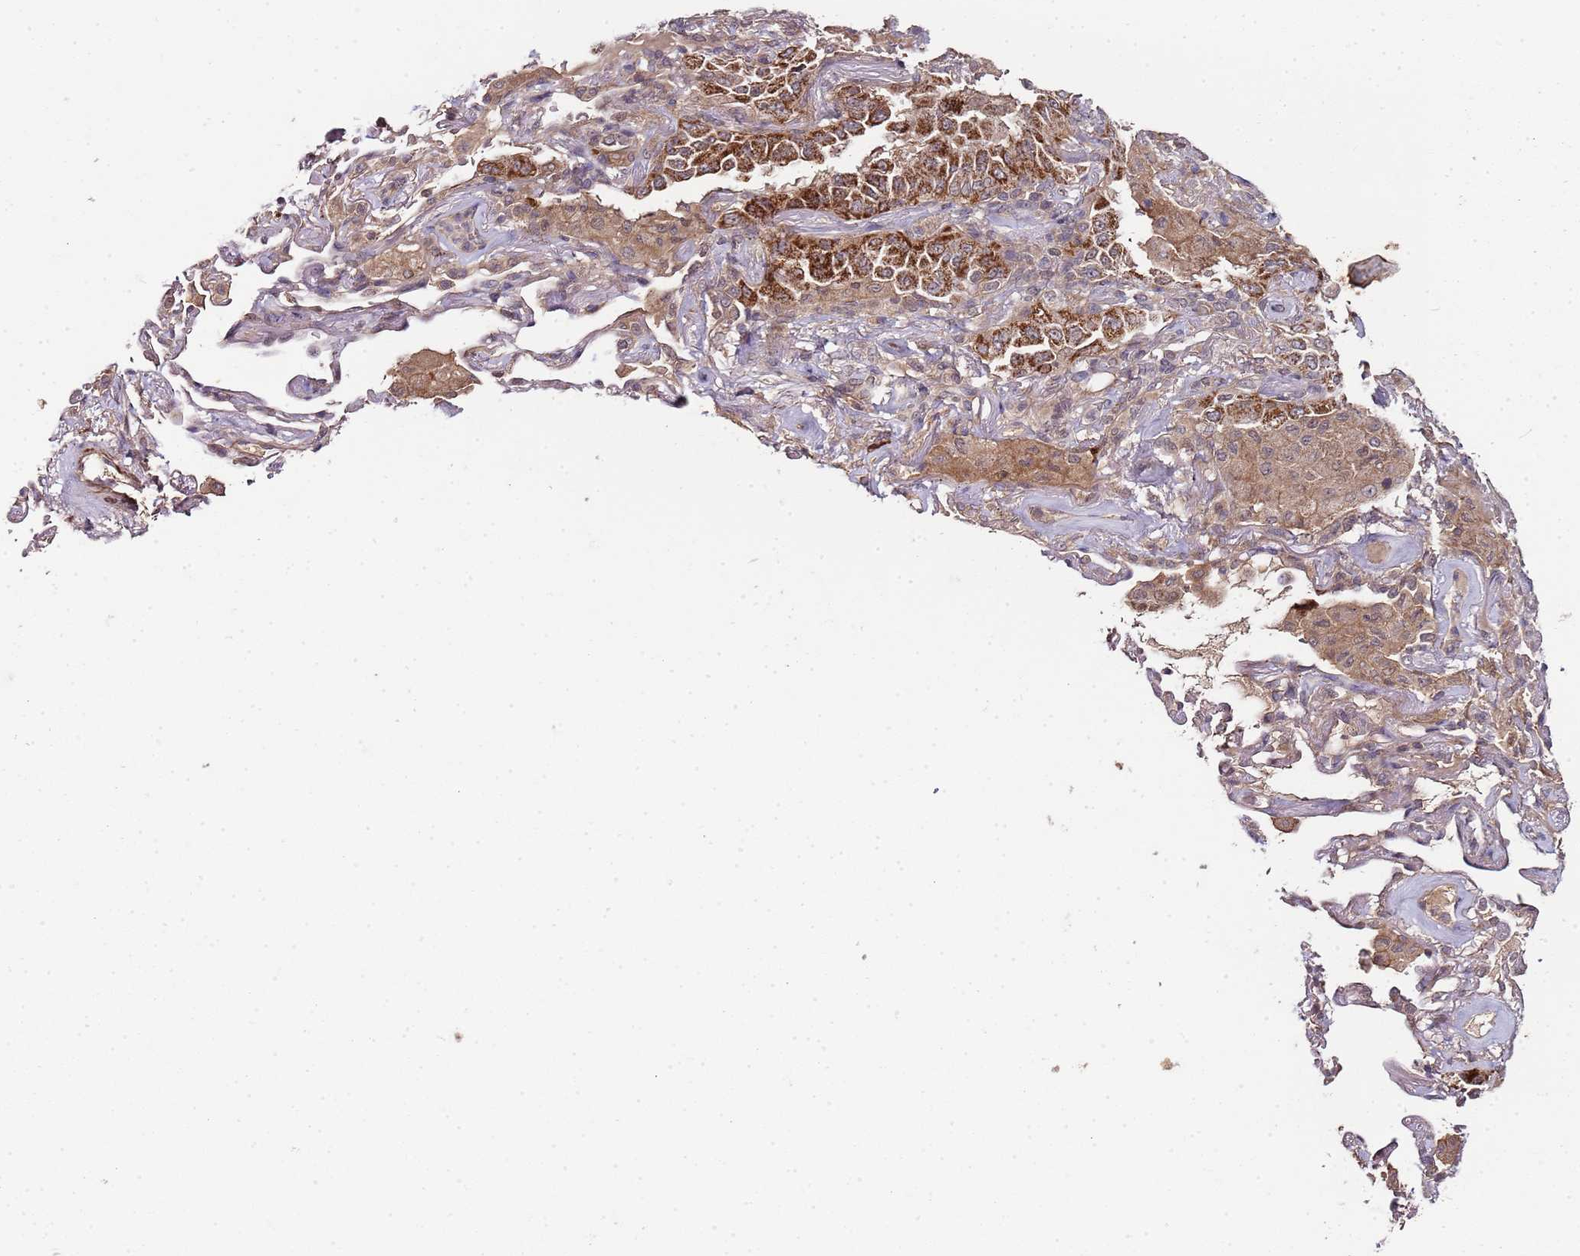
{"staining": {"intensity": "strong", "quantity": ">75%", "location": "cytoplasmic/membranous"}, "tissue": "lung cancer", "cell_type": "Tumor cells", "image_type": "cancer", "snomed": [{"axis": "morphology", "description": "Adenocarcinoma, NOS"}, {"axis": "topography", "description": "Lung"}], "caption": "A photomicrograph of human lung adenocarcinoma stained for a protein exhibits strong cytoplasmic/membranous brown staining in tumor cells.", "gene": "LIN37", "patient": {"sex": "female", "age": 69}}